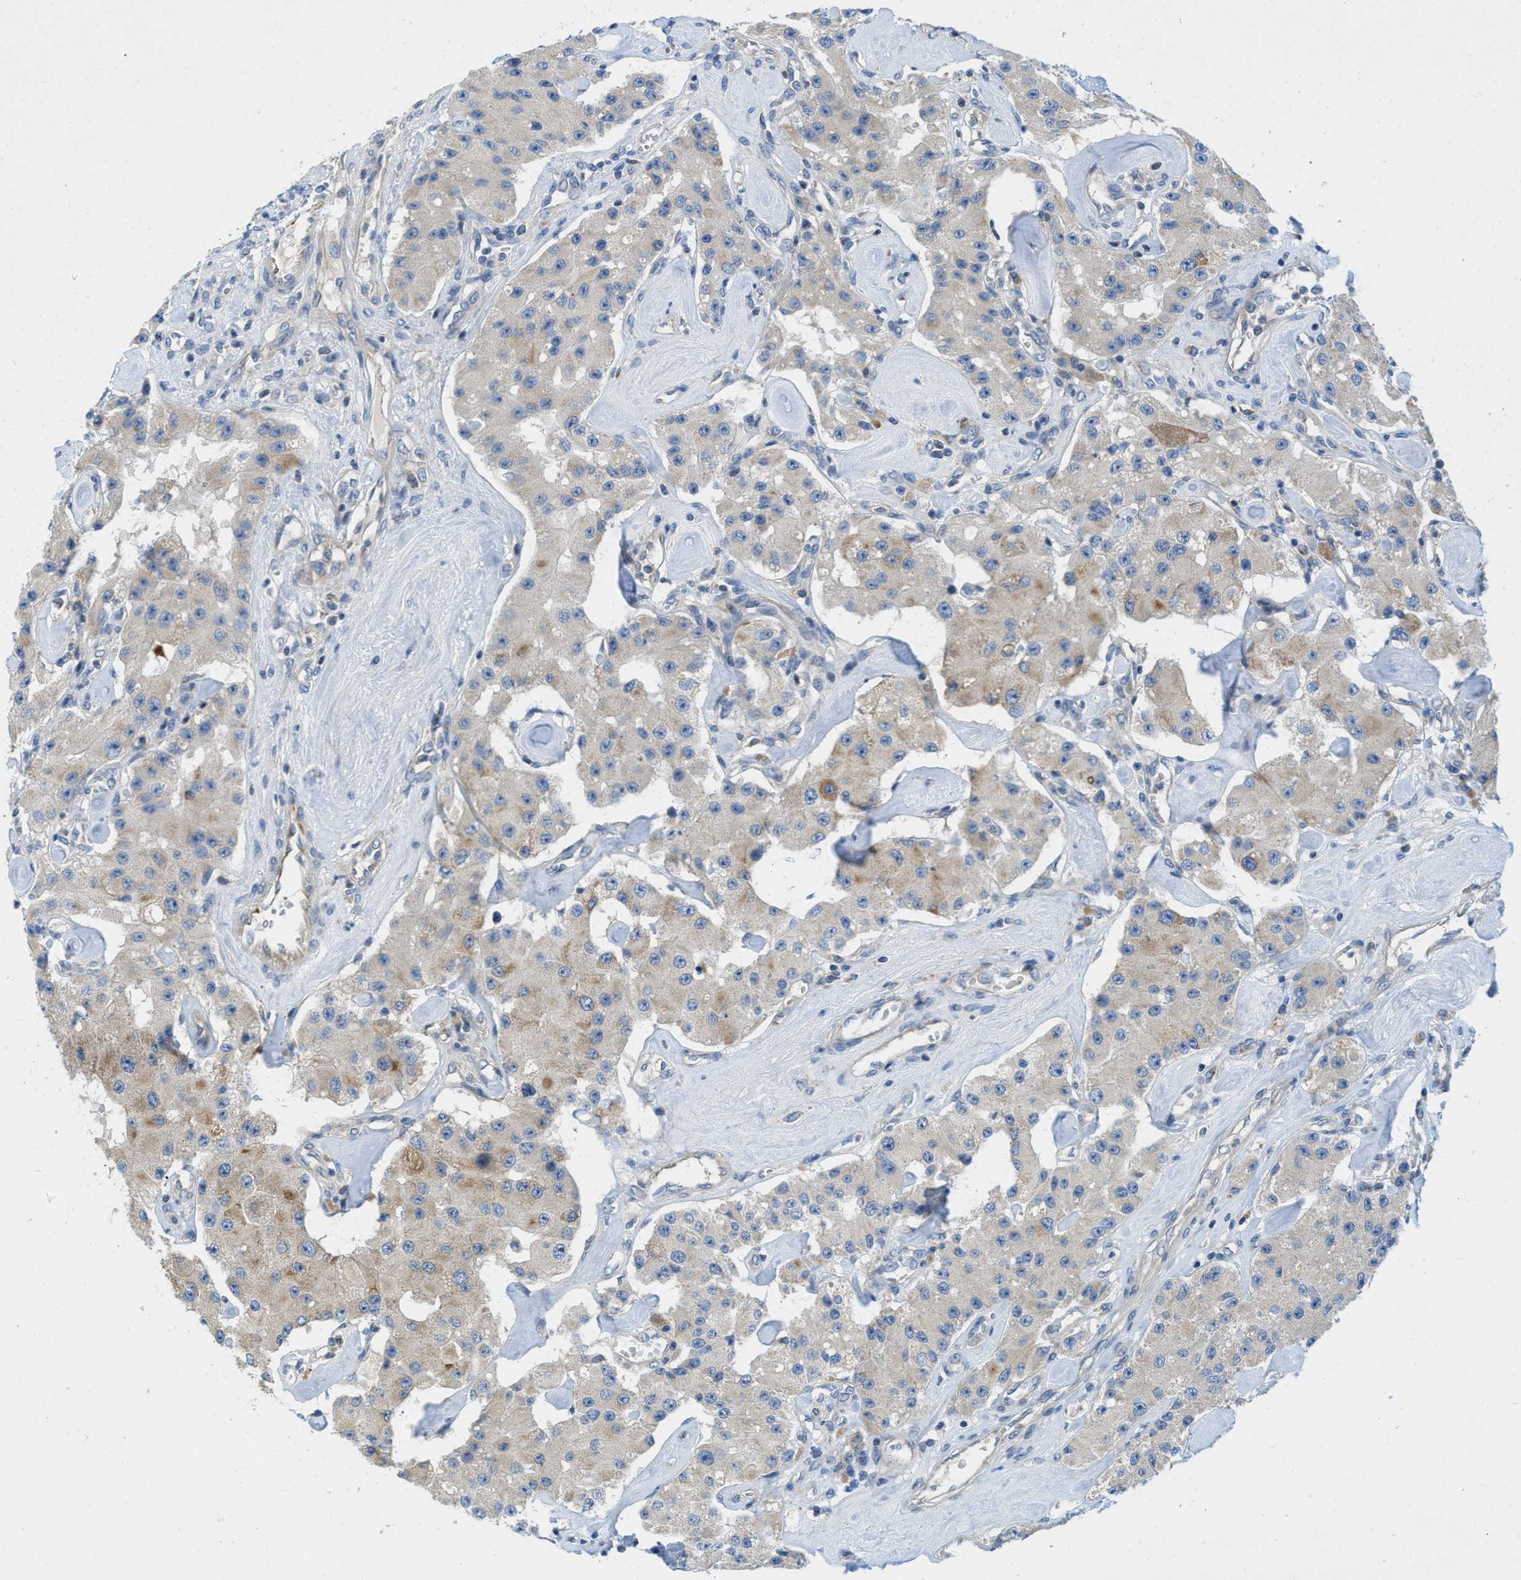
{"staining": {"intensity": "weak", "quantity": "<25%", "location": "cytoplasmic/membranous"}, "tissue": "carcinoid", "cell_type": "Tumor cells", "image_type": "cancer", "snomed": [{"axis": "morphology", "description": "Carcinoid, malignant, NOS"}, {"axis": "topography", "description": "Pancreas"}], "caption": "IHC micrograph of human carcinoid stained for a protein (brown), which demonstrates no positivity in tumor cells.", "gene": "RIPK2", "patient": {"sex": "male", "age": 41}}